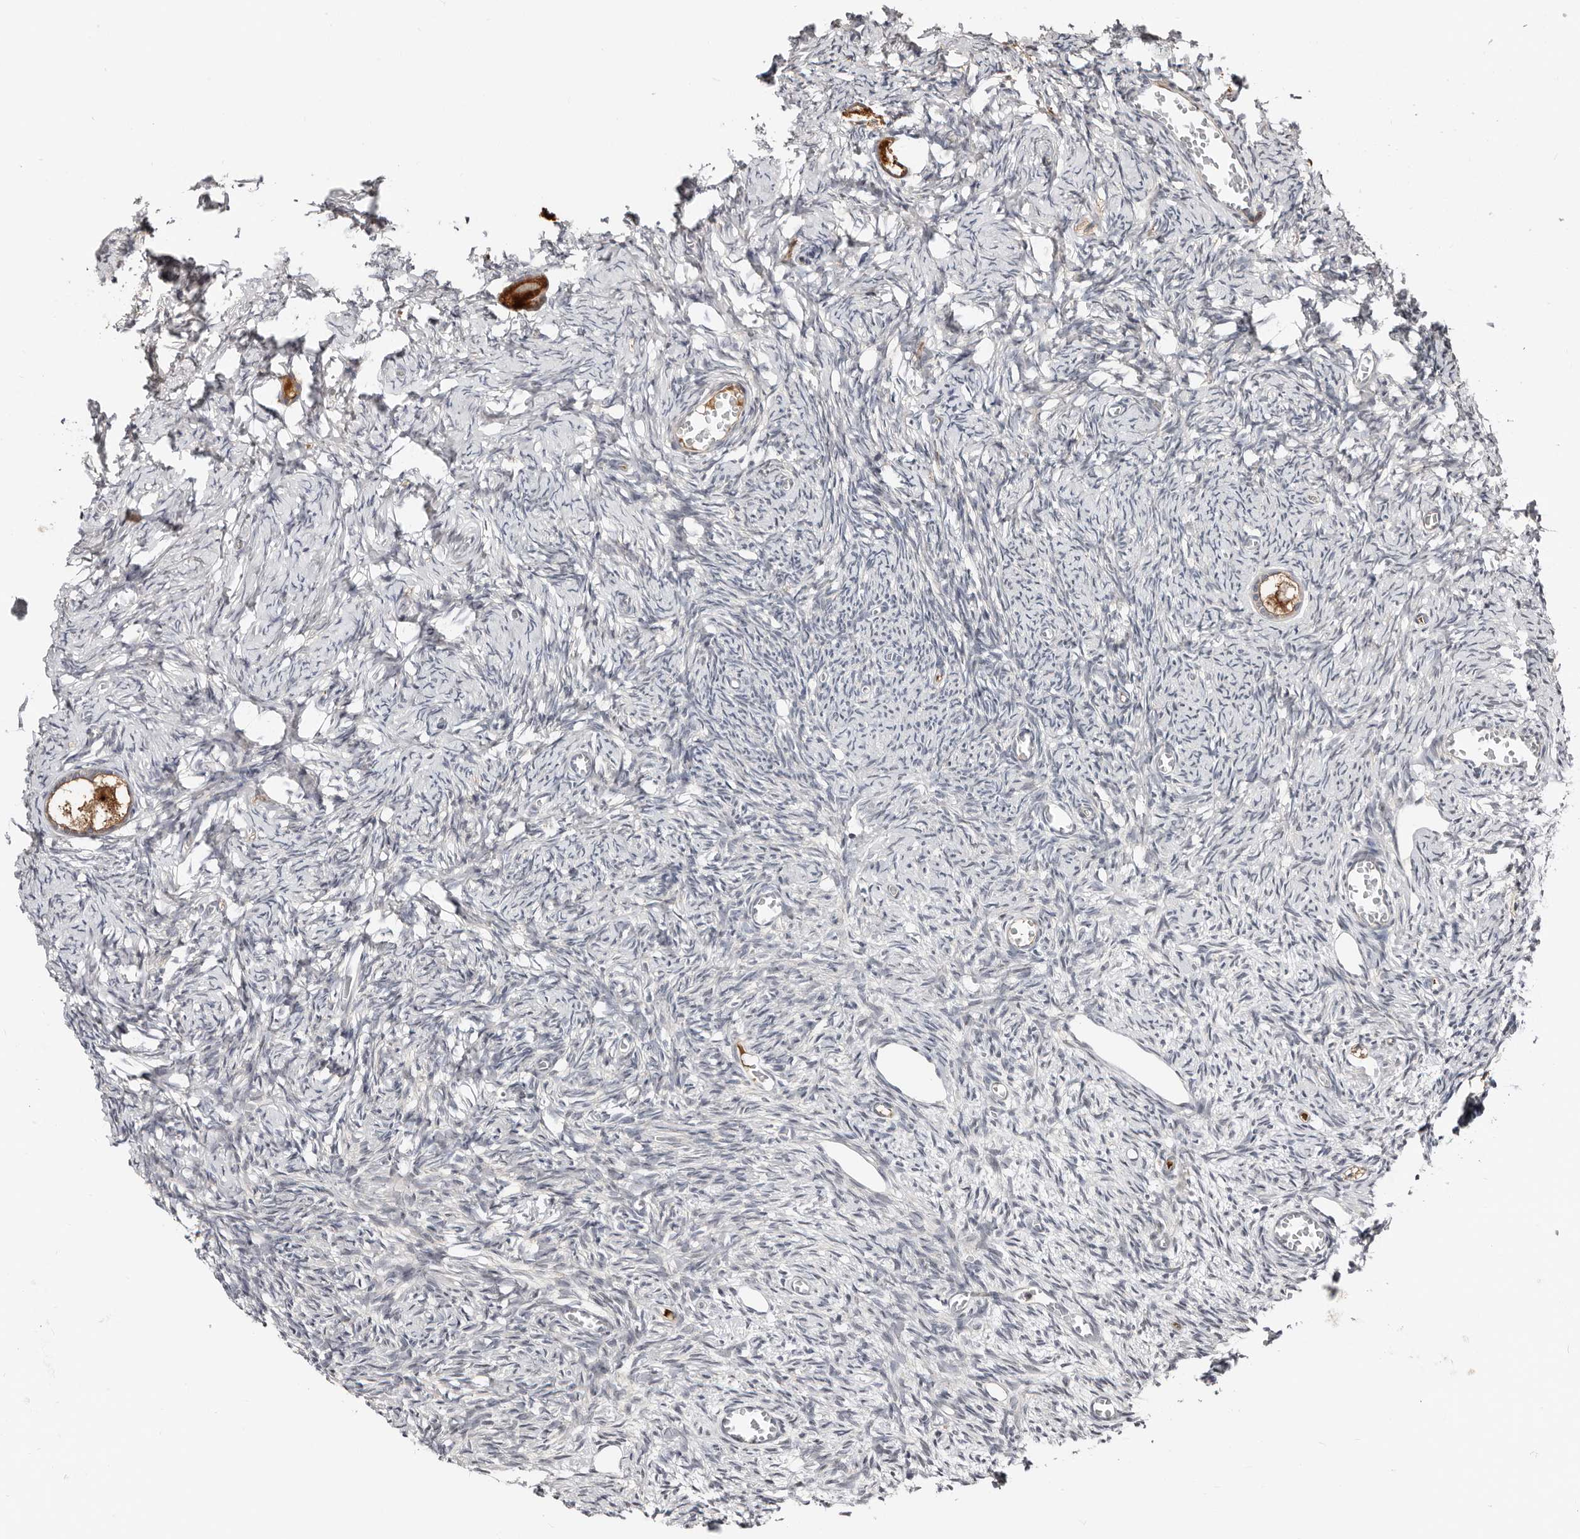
{"staining": {"intensity": "strong", "quantity": ">75%", "location": "cytoplasmic/membranous"}, "tissue": "ovary", "cell_type": "Follicle cells", "image_type": "normal", "snomed": [{"axis": "morphology", "description": "Normal tissue, NOS"}, {"axis": "topography", "description": "Ovary"}], "caption": "Ovary stained for a protein (brown) demonstrates strong cytoplasmic/membranous positive positivity in about >75% of follicle cells.", "gene": "SMYD4", "patient": {"sex": "female", "age": 27}}